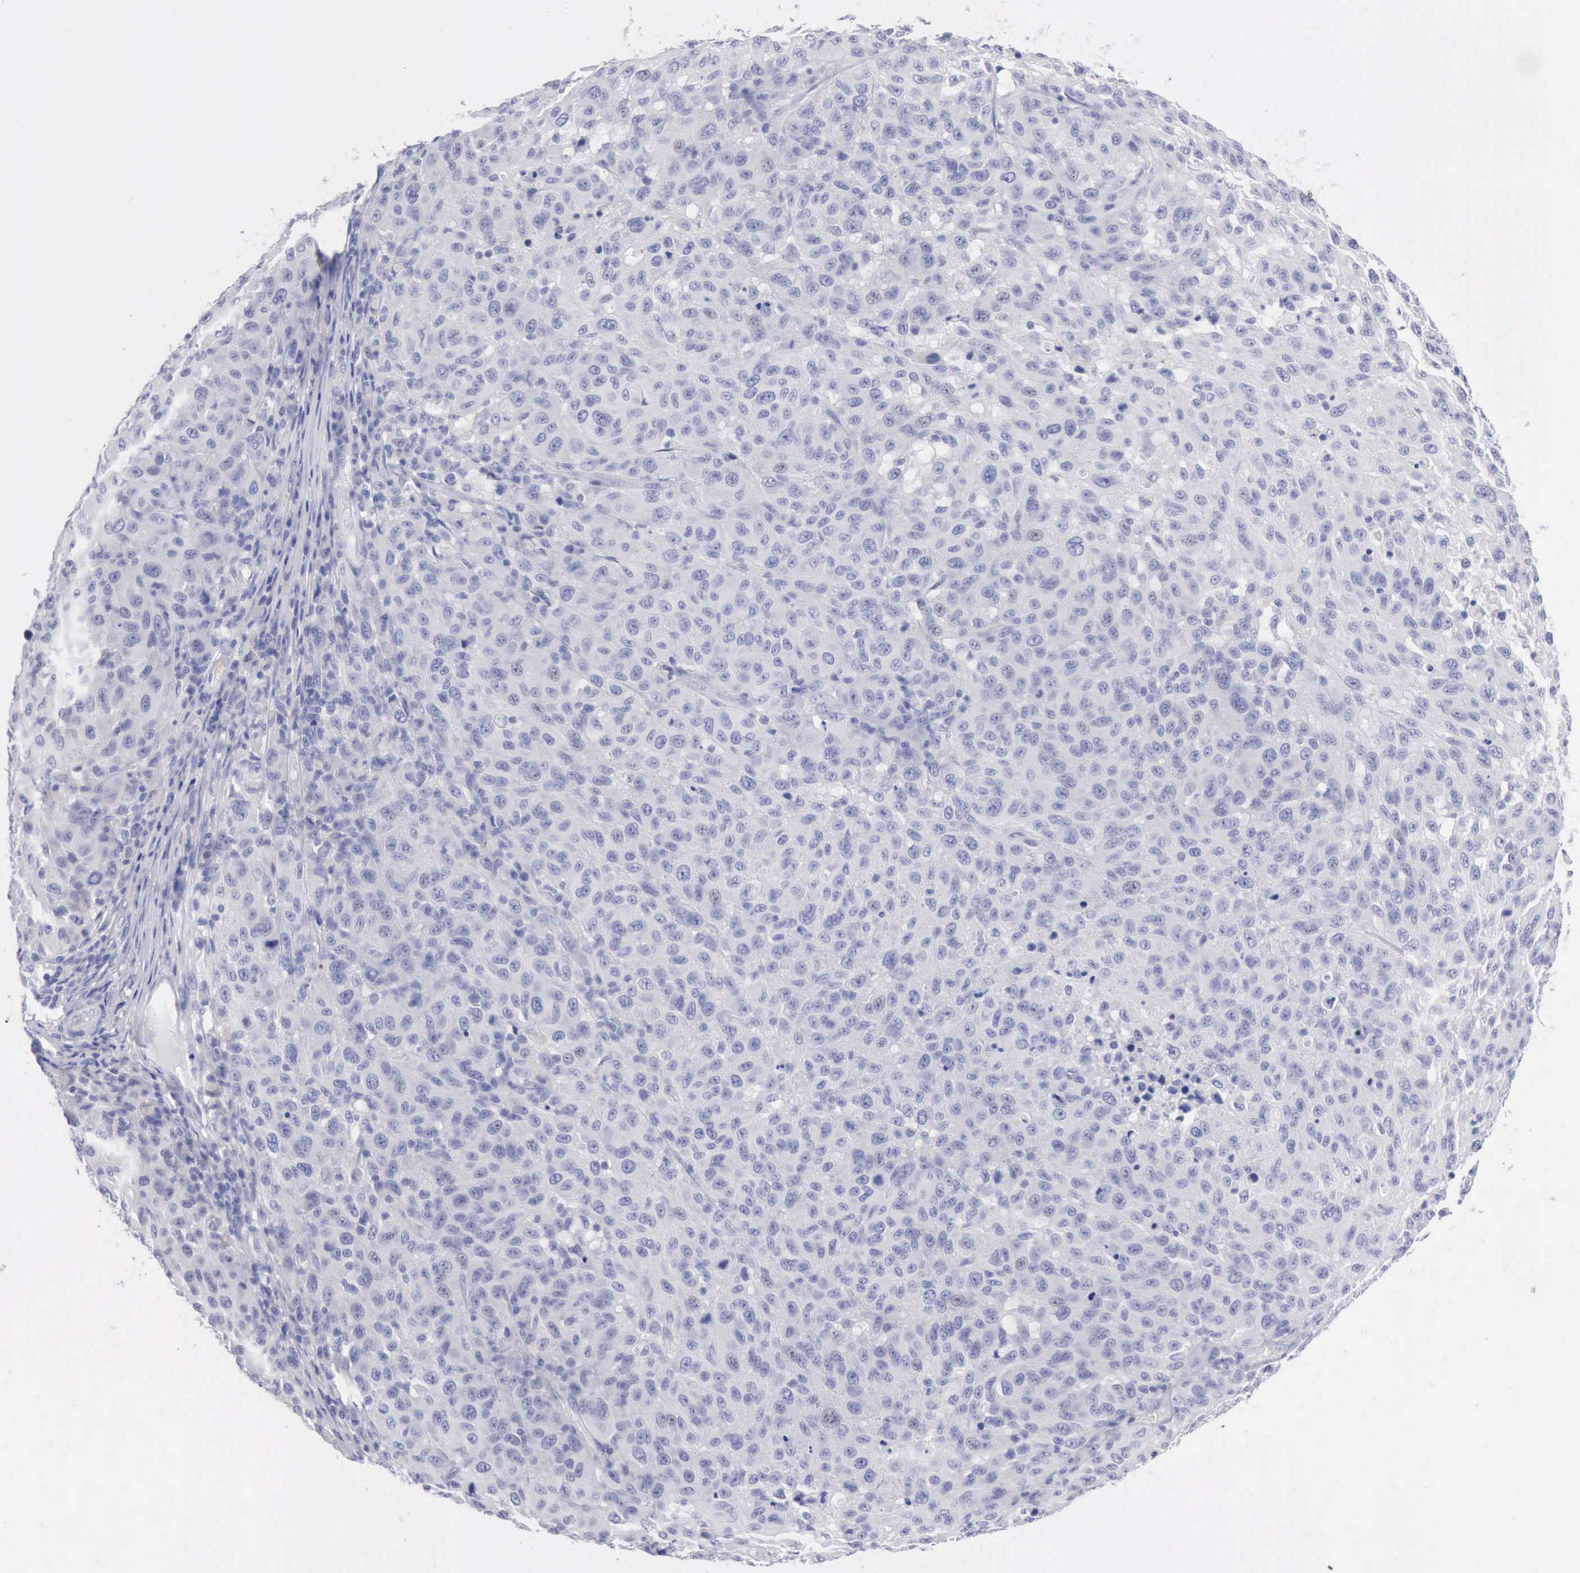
{"staining": {"intensity": "negative", "quantity": "none", "location": "none"}, "tissue": "melanoma", "cell_type": "Tumor cells", "image_type": "cancer", "snomed": [{"axis": "morphology", "description": "Malignant melanoma, NOS"}, {"axis": "topography", "description": "Skin"}], "caption": "IHC histopathology image of malignant melanoma stained for a protein (brown), which exhibits no staining in tumor cells. (DAB (3,3'-diaminobenzidine) IHC, high magnification).", "gene": "ANGEL1", "patient": {"sex": "female", "age": 77}}